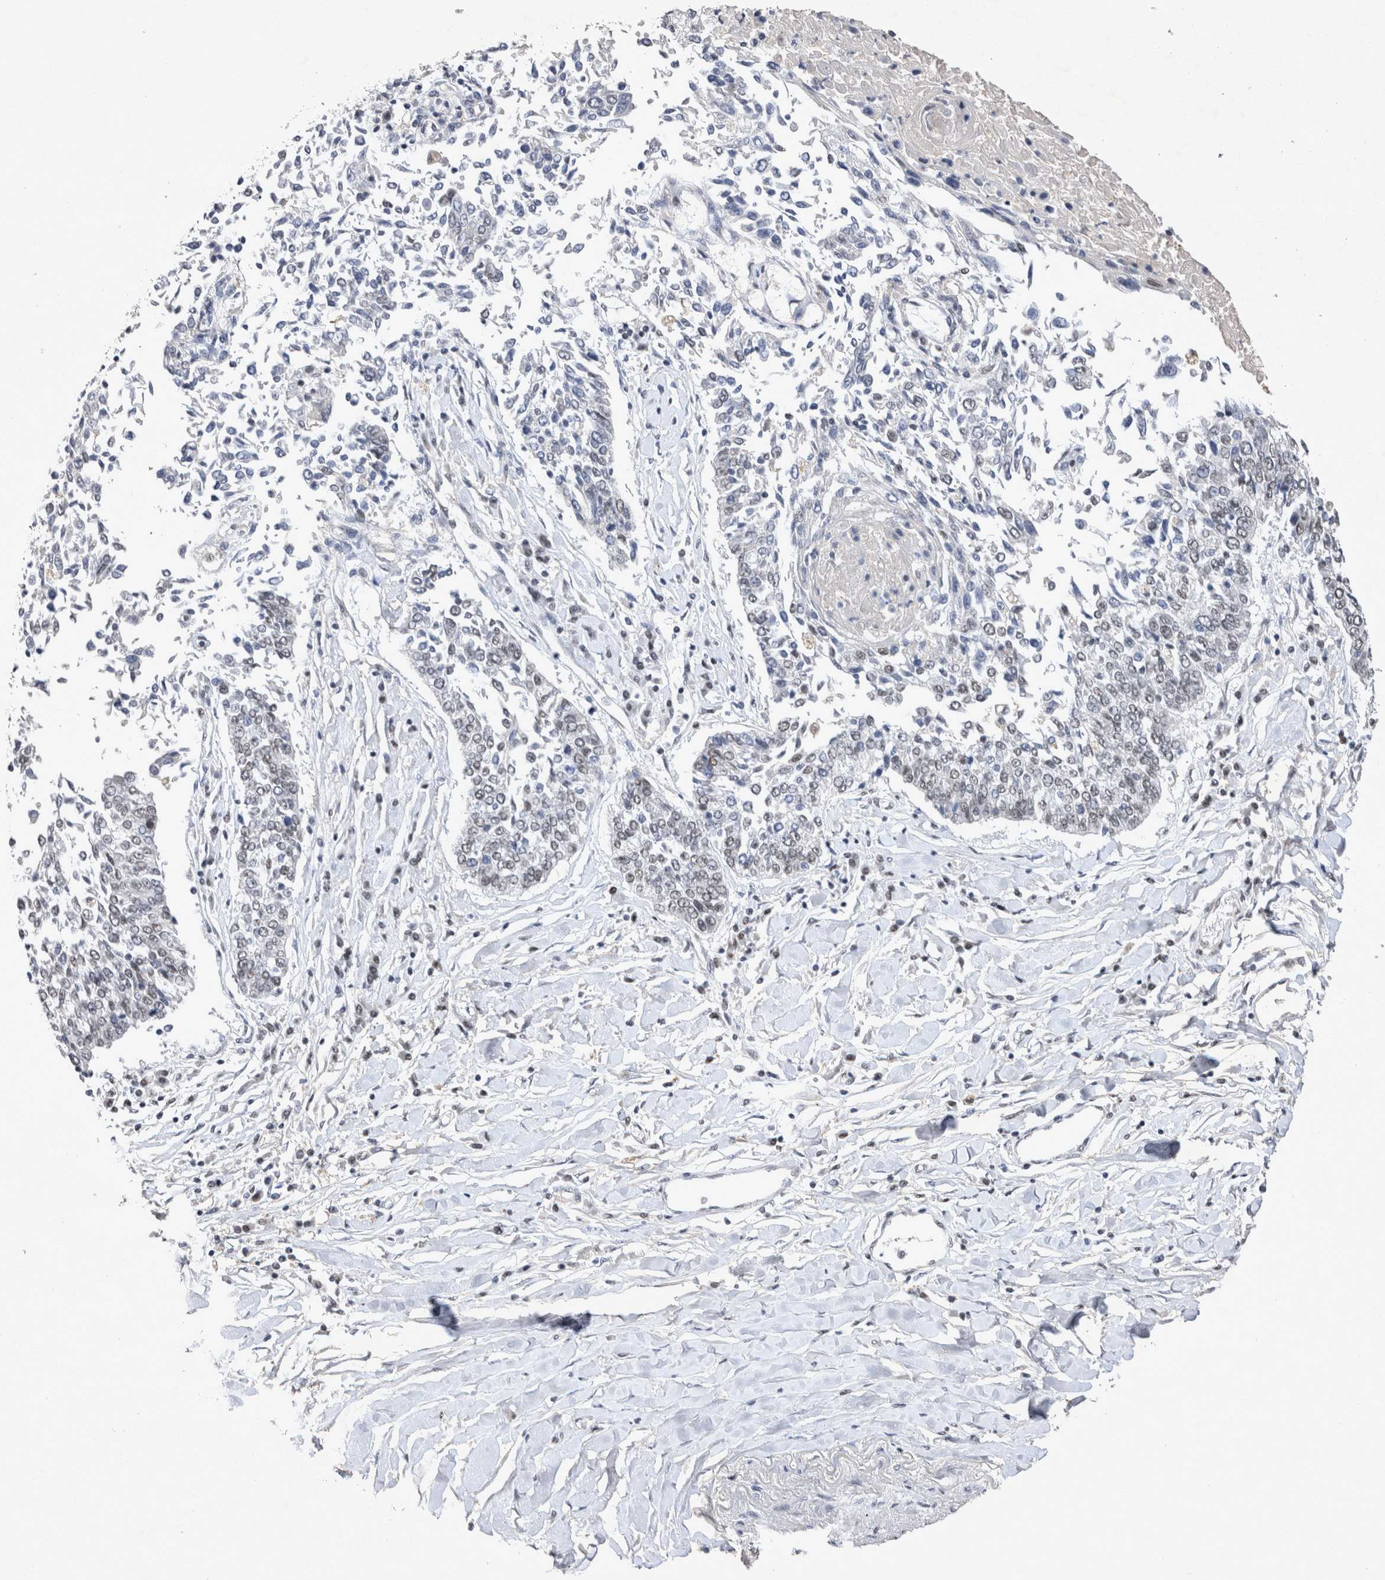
{"staining": {"intensity": "negative", "quantity": "none", "location": "none"}, "tissue": "lung cancer", "cell_type": "Tumor cells", "image_type": "cancer", "snomed": [{"axis": "morphology", "description": "Normal tissue, NOS"}, {"axis": "morphology", "description": "Squamous cell carcinoma, NOS"}, {"axis": "topography", "description": "Cartilage tissue"}, {"axis": "topography", "description": "Bronchus"}, {"axis": "topography", "description": "Lung"}, {"axis": "topography", "description": "Peripheral nerve tissue"}], "caption": "Image shows no protein staining in tumor cells of lung cancer tissue. (DAB immunohistochemistry (IHC) visualized using brightfield microscopy, high magnification).", "gene": "RBM6", "patient": {"sex": "female", "age": 49}}